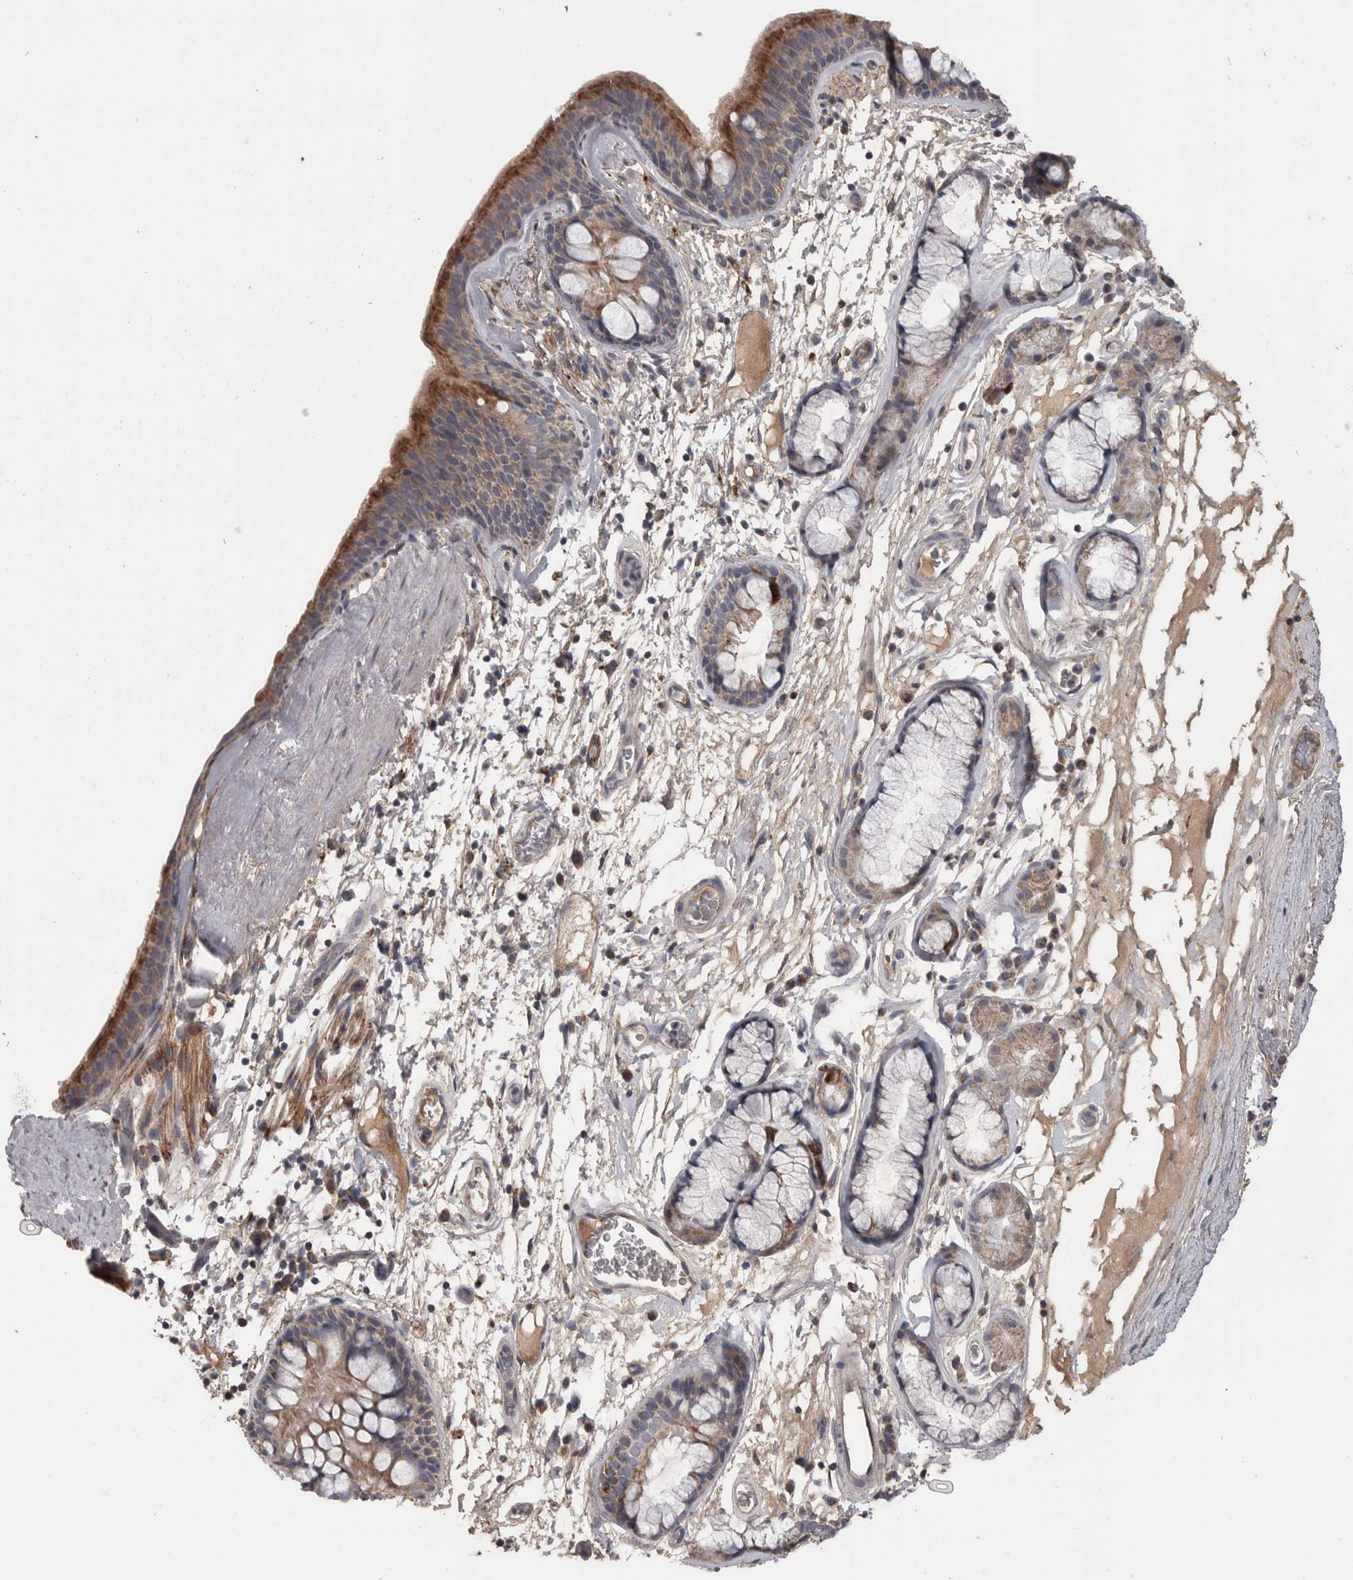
{"staining": {"intensity": "moderate", "quantity": ">75%", "location": "cytoplasmic/membranous"}, "tissue": "bronchus", "cell_type": "Respiratory epithelial cells", "image_type": "normal", "snomed": [{"axis": "morphology", "description": "Normal tissue, NOS"}, {"axis": "topography", "description": "Cartilage tissue"}], "caption": "The image reveals a brown stain indicating the presence of a protein in the cytoplasmic/membranous of respiratory epithelial cells in bronchus.", "gene": "SCO1", "patient": {"sex": "female", "age": 63}}